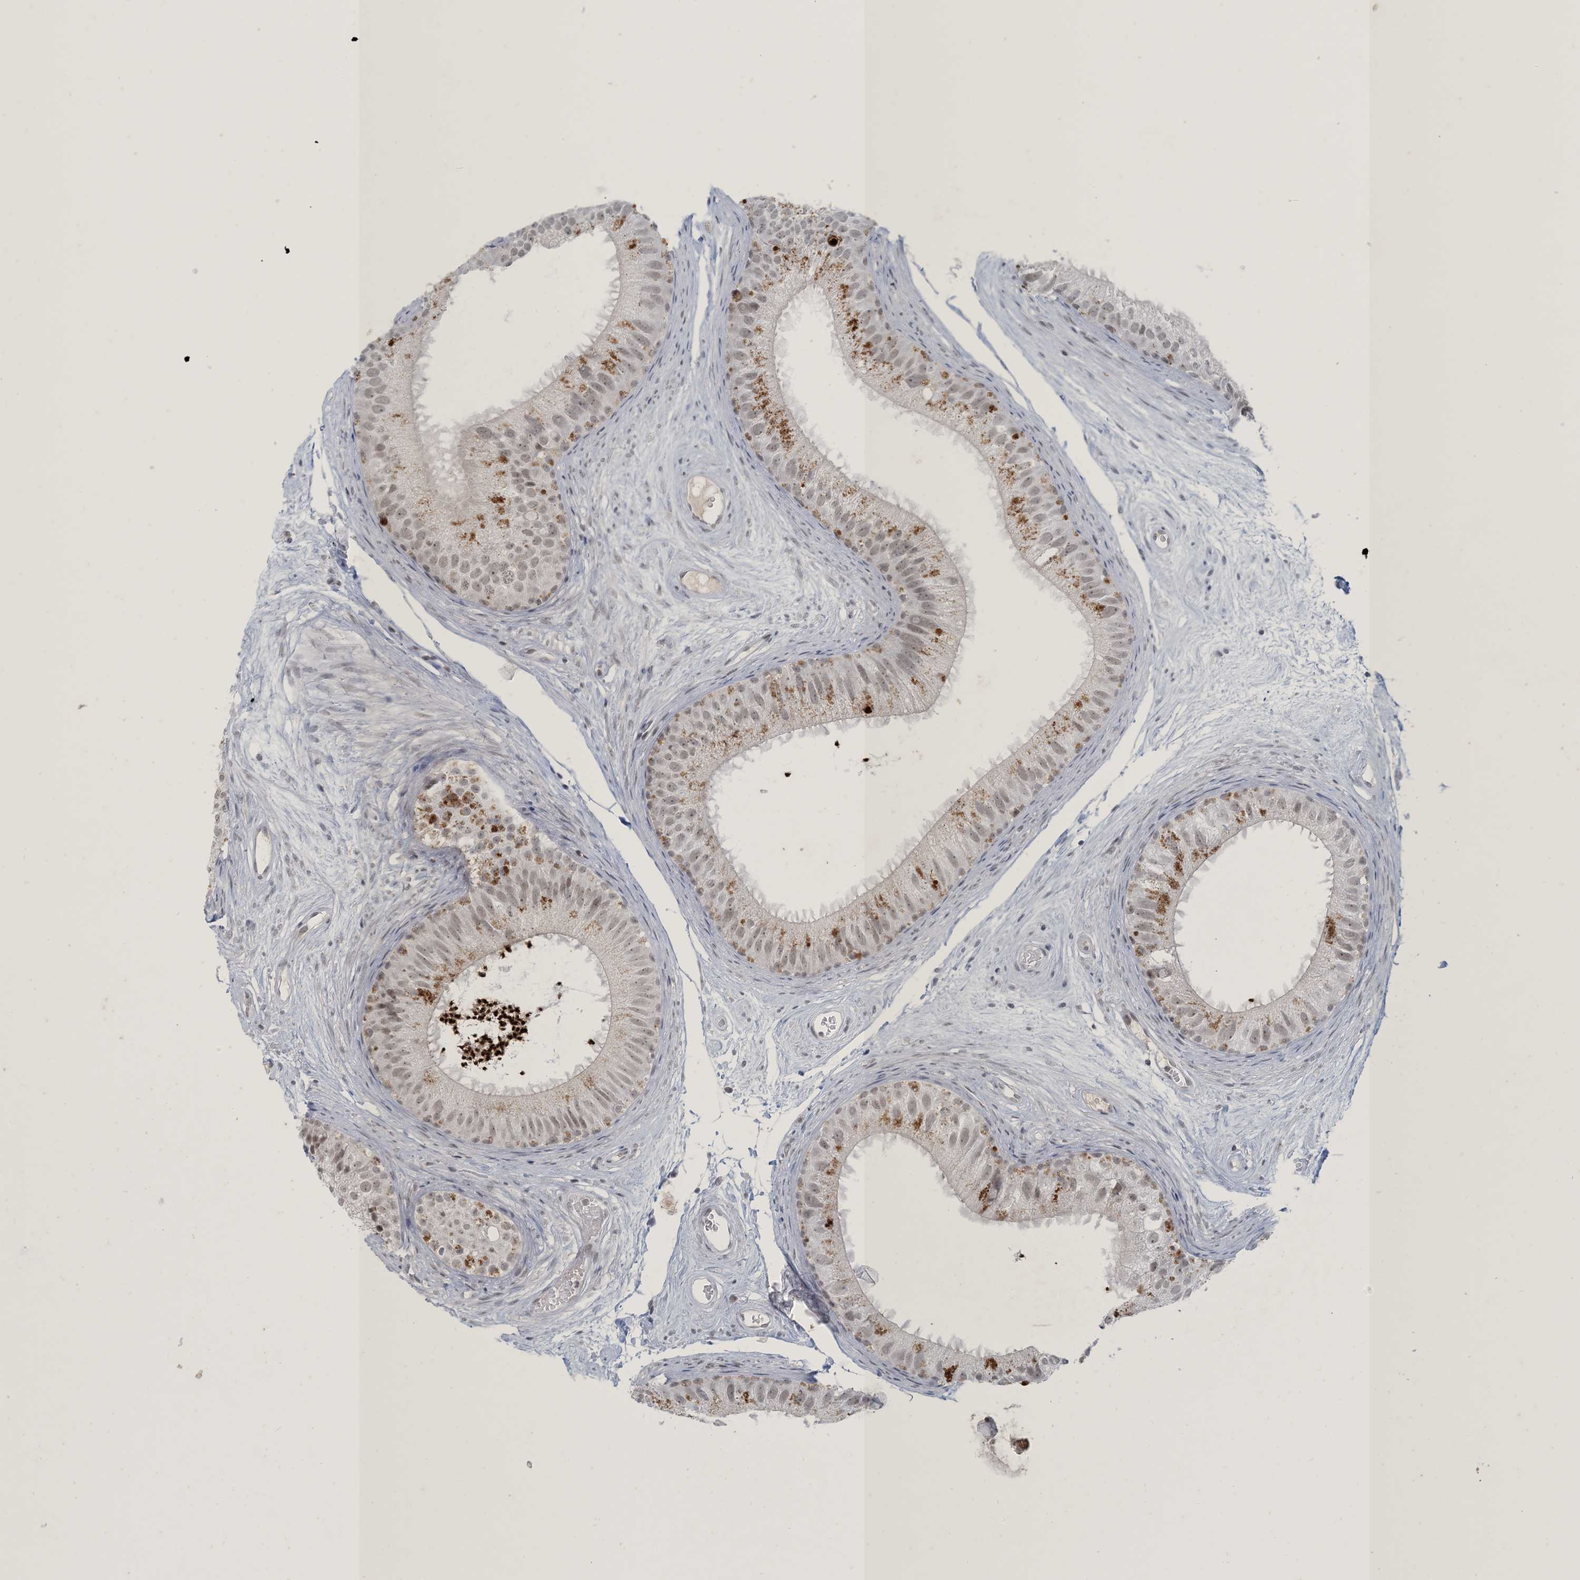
{"staining": {"intensity": "weak", "quantity": ">75%", "location": "nuclear"}, "tissue": "epididymis", "cell_type": "Glandular cells", "image_type": "normal", "snomed": [{"axis": "morphology", "description": "Normal tissue, NOS"}, {"axis": "topography", "description": "Epididymis"}], "caption": "Immunohistochemistry (IHC) of benign epididymis displays low levels of weak nuclear expression in about >75% of glandular cells.", "gene": "ZNF674", "patient": {"sex": "male", "age": 77}}